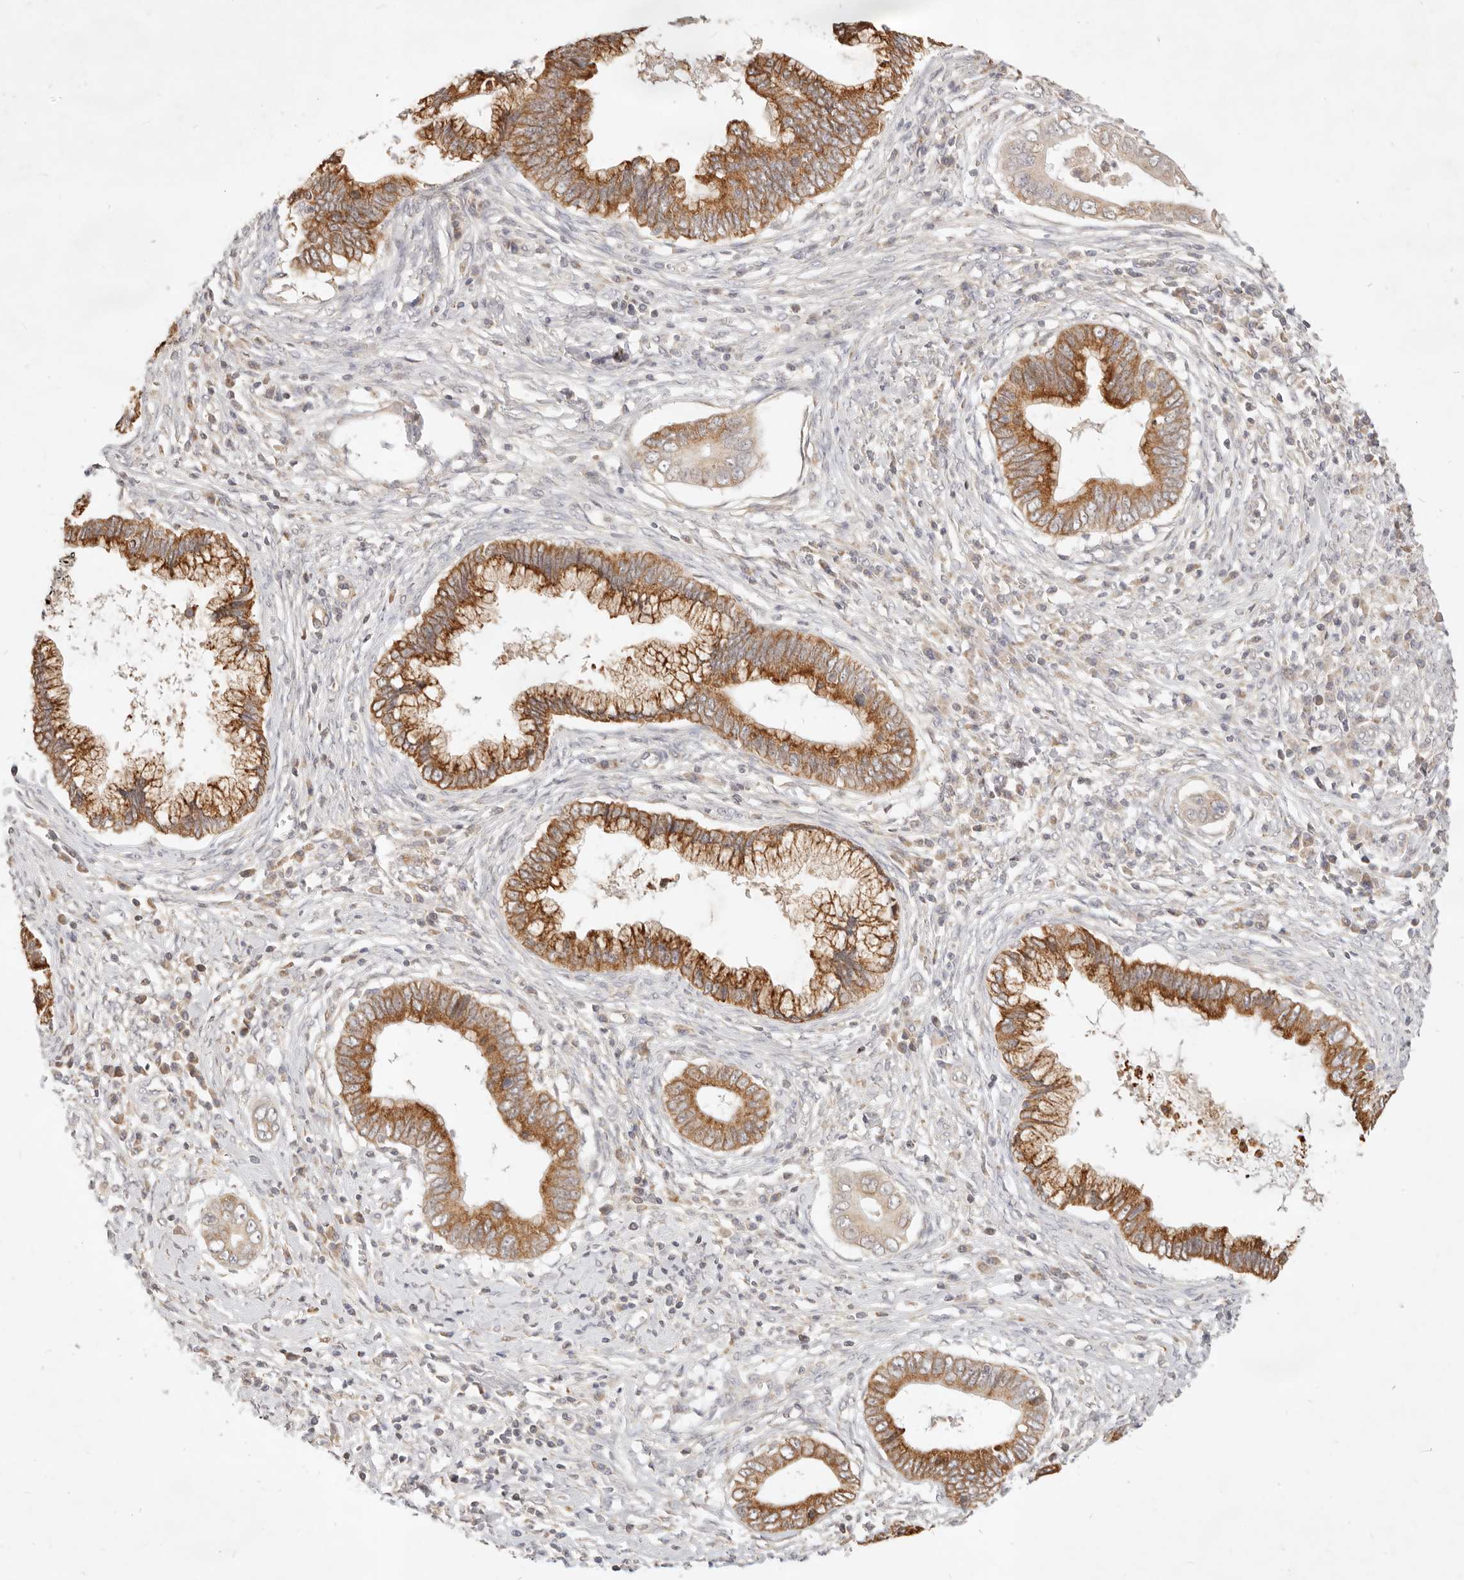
{"staining": {"intensity": "moderate", "quantity": ">75%", "location": "cytoplasmic/membranous"}, "tissue": "cervical cancer", "cell_type": "Tumor cells", "image_type": "cancer", "snomed": [{"axis": "morphology", "description": "Adenocarcinoma, NOS"}, {"axis": "topography", "description": "Cervix"}], "caption": "A high-resolution histopathology image shows IHC staining of cervical cancer, which demonstrates moderate cytoplasmic/membranous expression in approximately >75% of tumor cells. (brown staining indicates protein expression, while blue staining denotes nuclei).", "gene": "RUBCNL", "patient": {"sex": "female", "age": 44}}